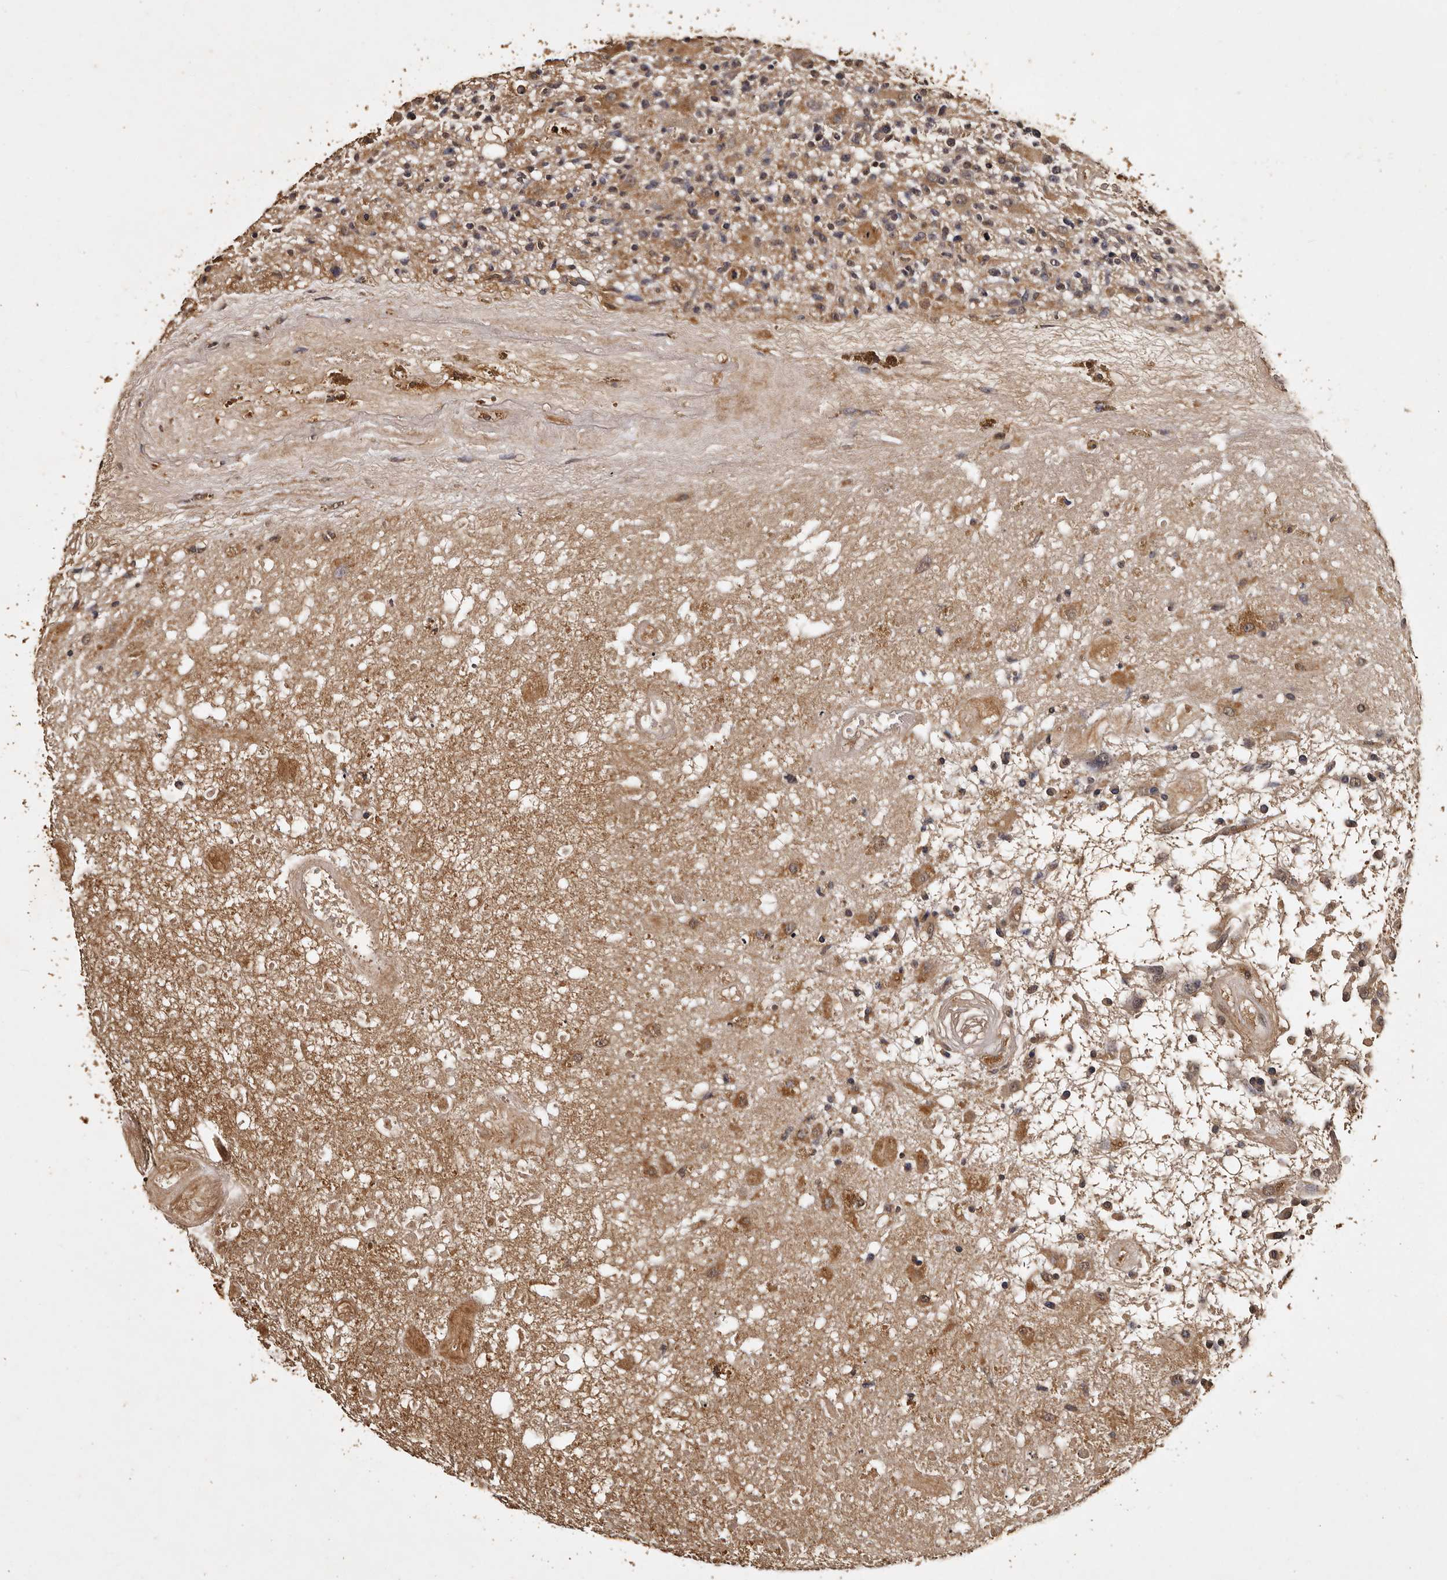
{"staining": {"intensity": "moderate", "quantity": "25%-75%", "location": "cytoplasmic/membranous"}, "tissue": "glioma", "cell_type": "Tumor cells", "image_type": "cancer", "snomed": [{"axis": "morphology", "description": "Glioma, malignant, High grade"}, {"axis": "morphology", "description": "Glioblastoma, NOS"}, {"axis": "topography", "description": "Brain"}], "caption": "A brown stain highlights moderate cytoplasmic/membranous expression of a protein in human high-grade glioma (malignant) tumor cells.", "gene": "PARS2", "patient": {"sex": "male", "age": 60}}